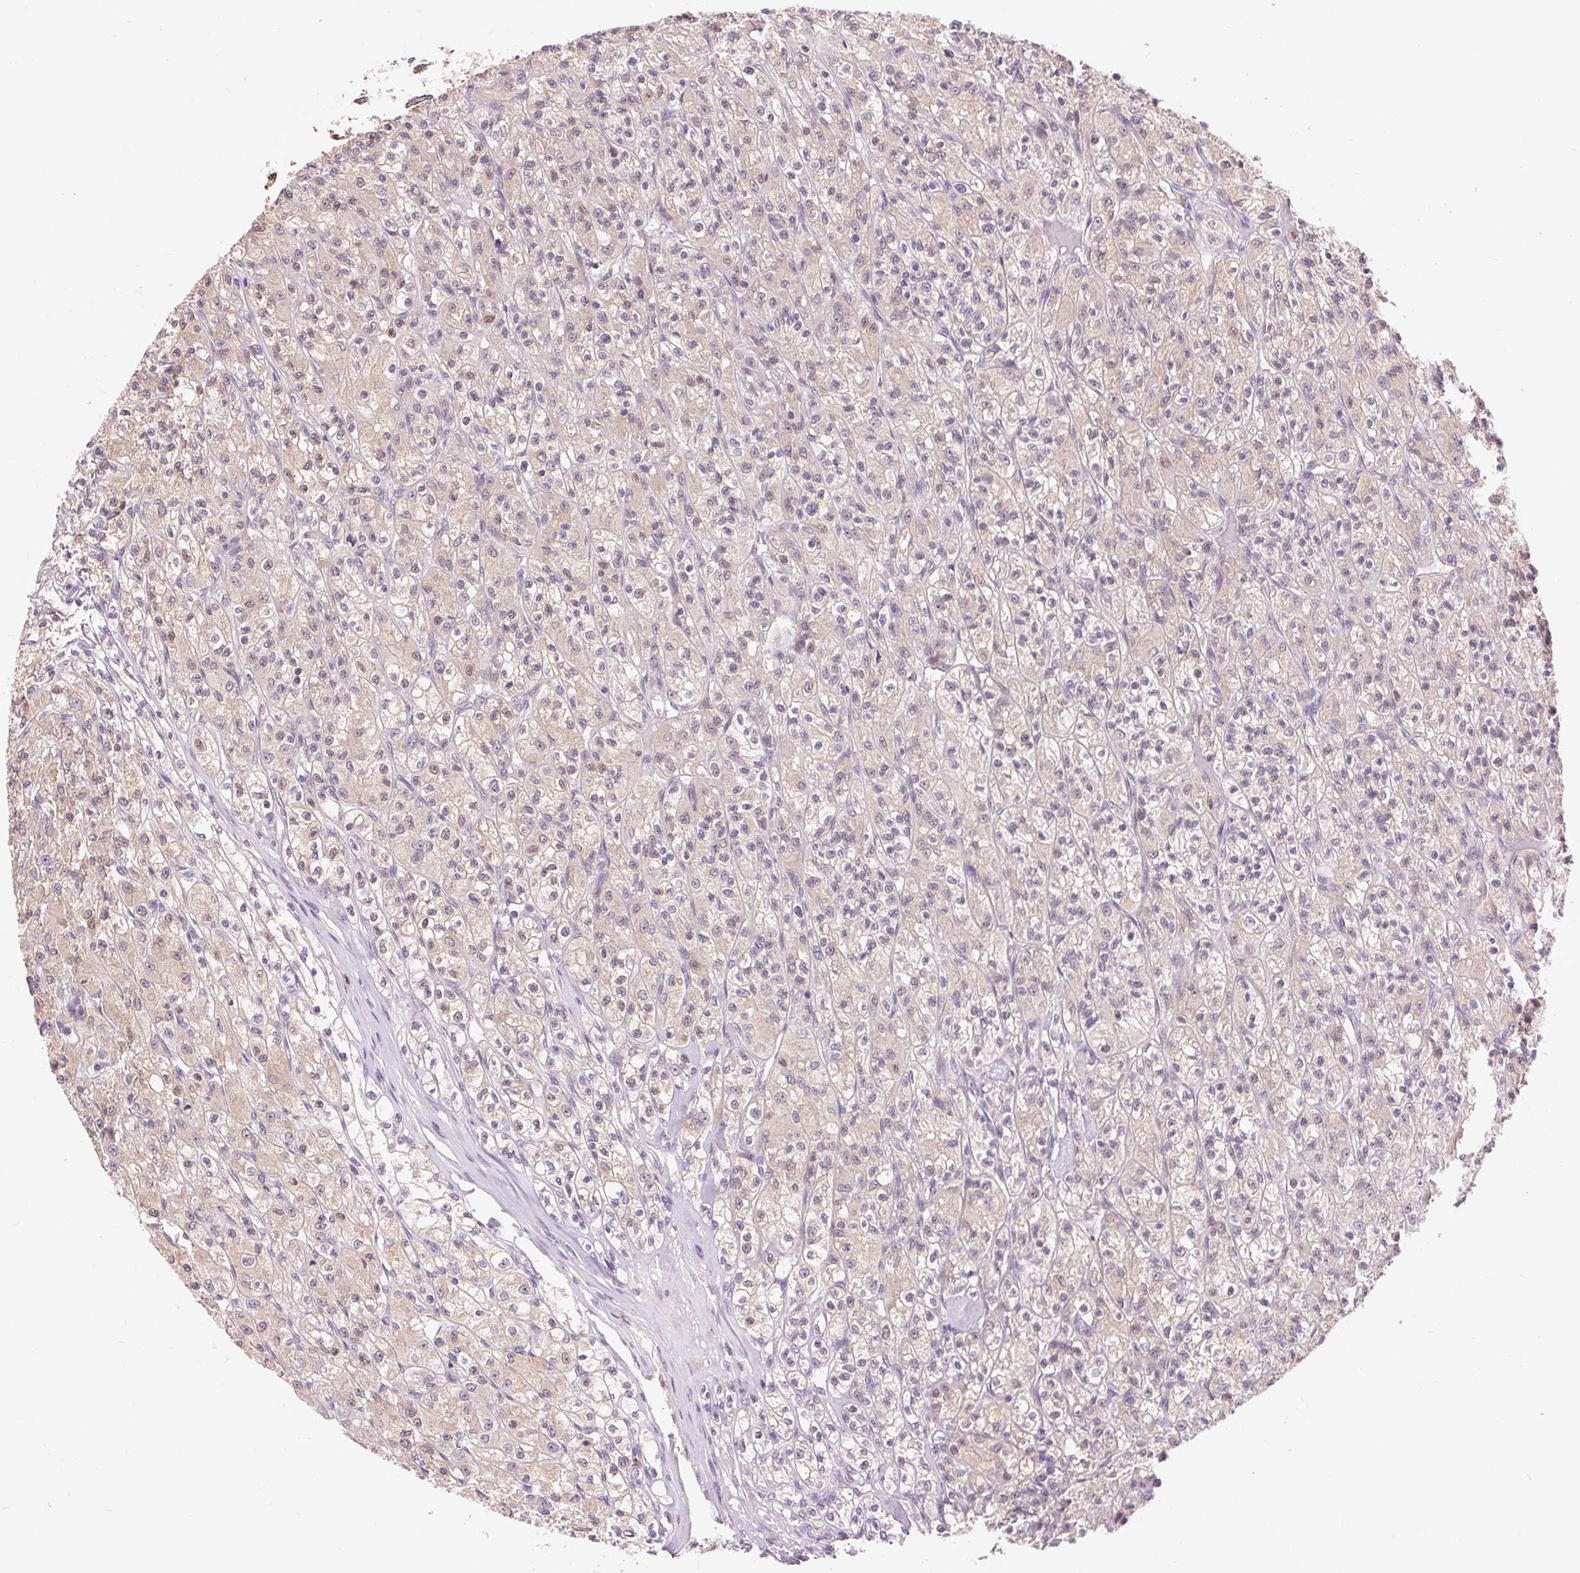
{"staining": {"intensity": "weak", "quantity": "<25%", "location": "cytoplasmic/membranous"}, "tissue": "renal cancer", "cell_type": "Tumor cells", "image_type": "cancer", "snomed": [{"axis": "morphology", "description": "Adenocarcinoma, NOS"}, {"axis": "topography", "description": "Kidney"}], "caption": "The IHC histopathology image has no significant staining in tumor cells of renal adenocarcinoma tissue. Brightfield microscopy of immunohistochemistry (IHC) stained with DAB (3,3'-diaminobenzidine) (brown) and hematoxylin (blue), captured at high magnification.", "gene": "RANBP3L", "patient": {"sex": "female", "age": 70}}